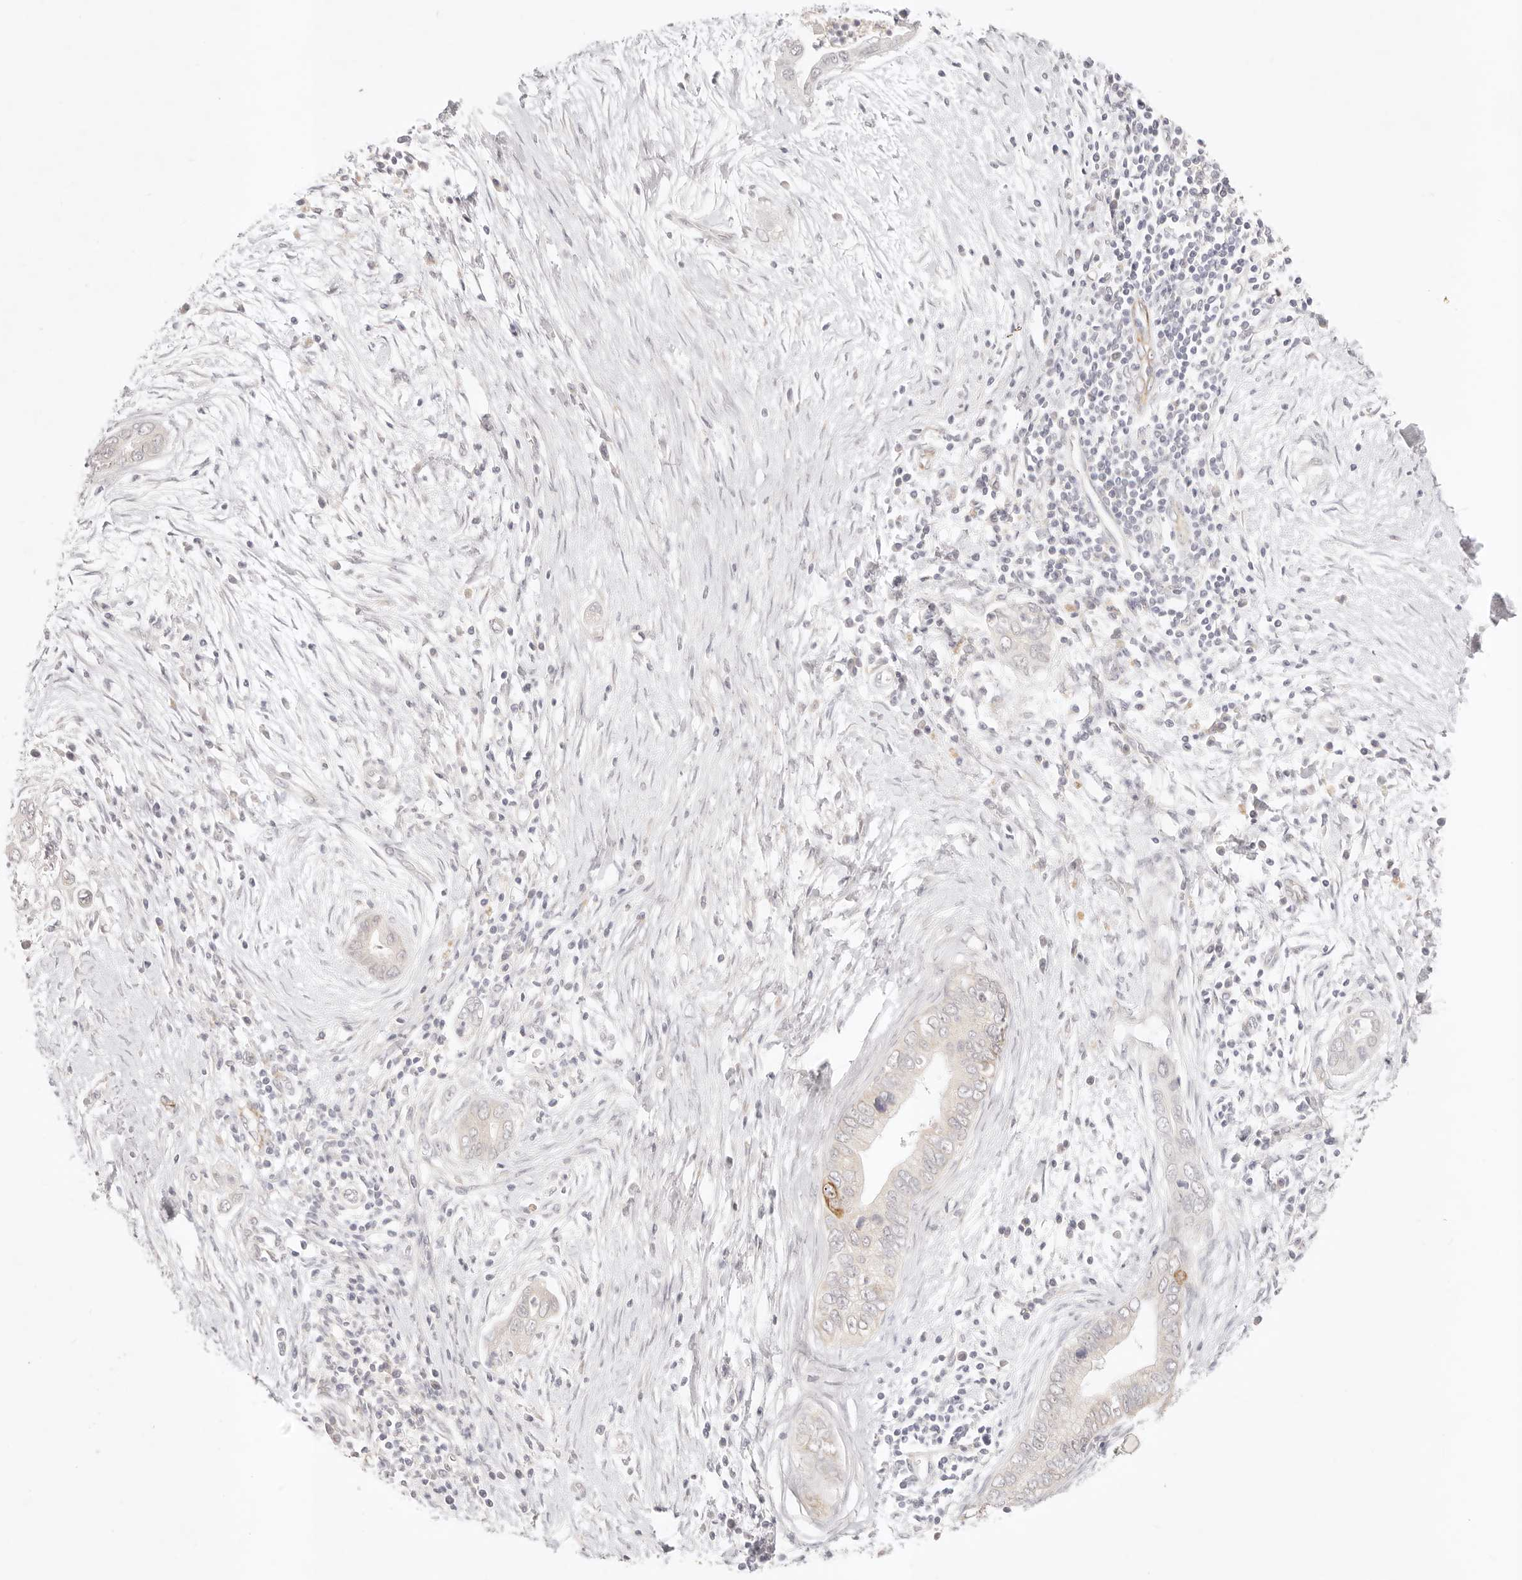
{"staining": {"intensity": "moderate", "quantity": "<25%", "location": "cytoplasmic/membranous"}, "tissue": "pancreatic cancer", "cell_type": "Tumor cells", "image_type": "cancer", "snomed": [{"axis": "morphology", "description": "Adenocarcinoma, NOS"}, {"axis": "topography", "description": "Pancreas"}], "caption": "Immunohistochemistry of pancreatic cancer exhibits low levels of moderate cytoplasmic/membranous expression in about <25% of tumor cells.", "gene": "GPR156", "patient": {"sex": "male", "age": 75}}